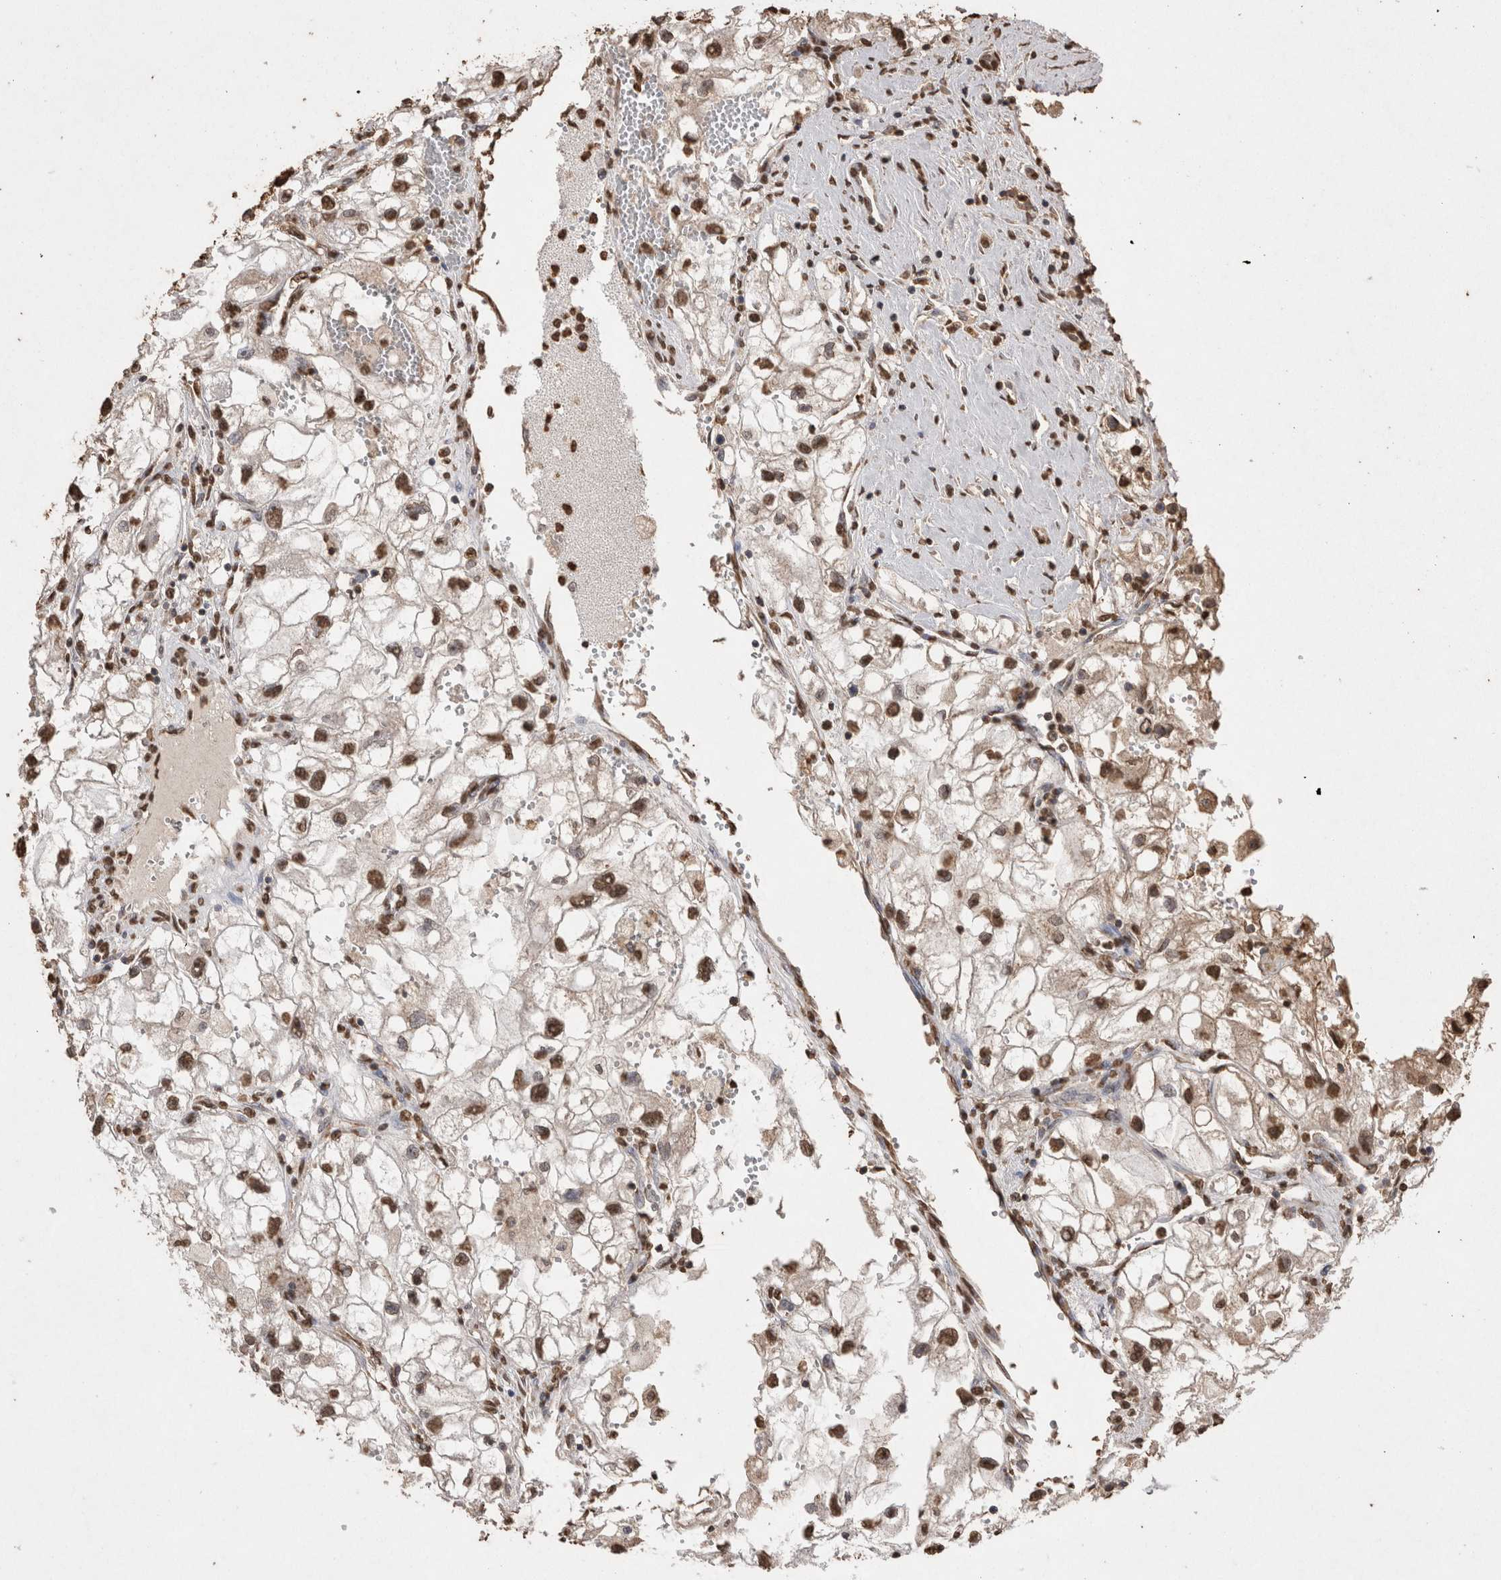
{"staining": {"intensity": "strong", "quantity": ">75%", "location": "nuclear"}, "tissue": "renal cancer", "cell_type": "Tumor cells", "image_type": "cancer", "snomed": [{"axis": "morphology", "description": "Adenocarcinoma, NOS"}, {"axis": "topography", "description": "Kidney"}], "caption": "Strong nuclear staining is seen in approximately >75% of tumor cells in renal adenocarcinoma.", "gene": "POU5F1", "patient": {"sex": "female", "age": 70}}